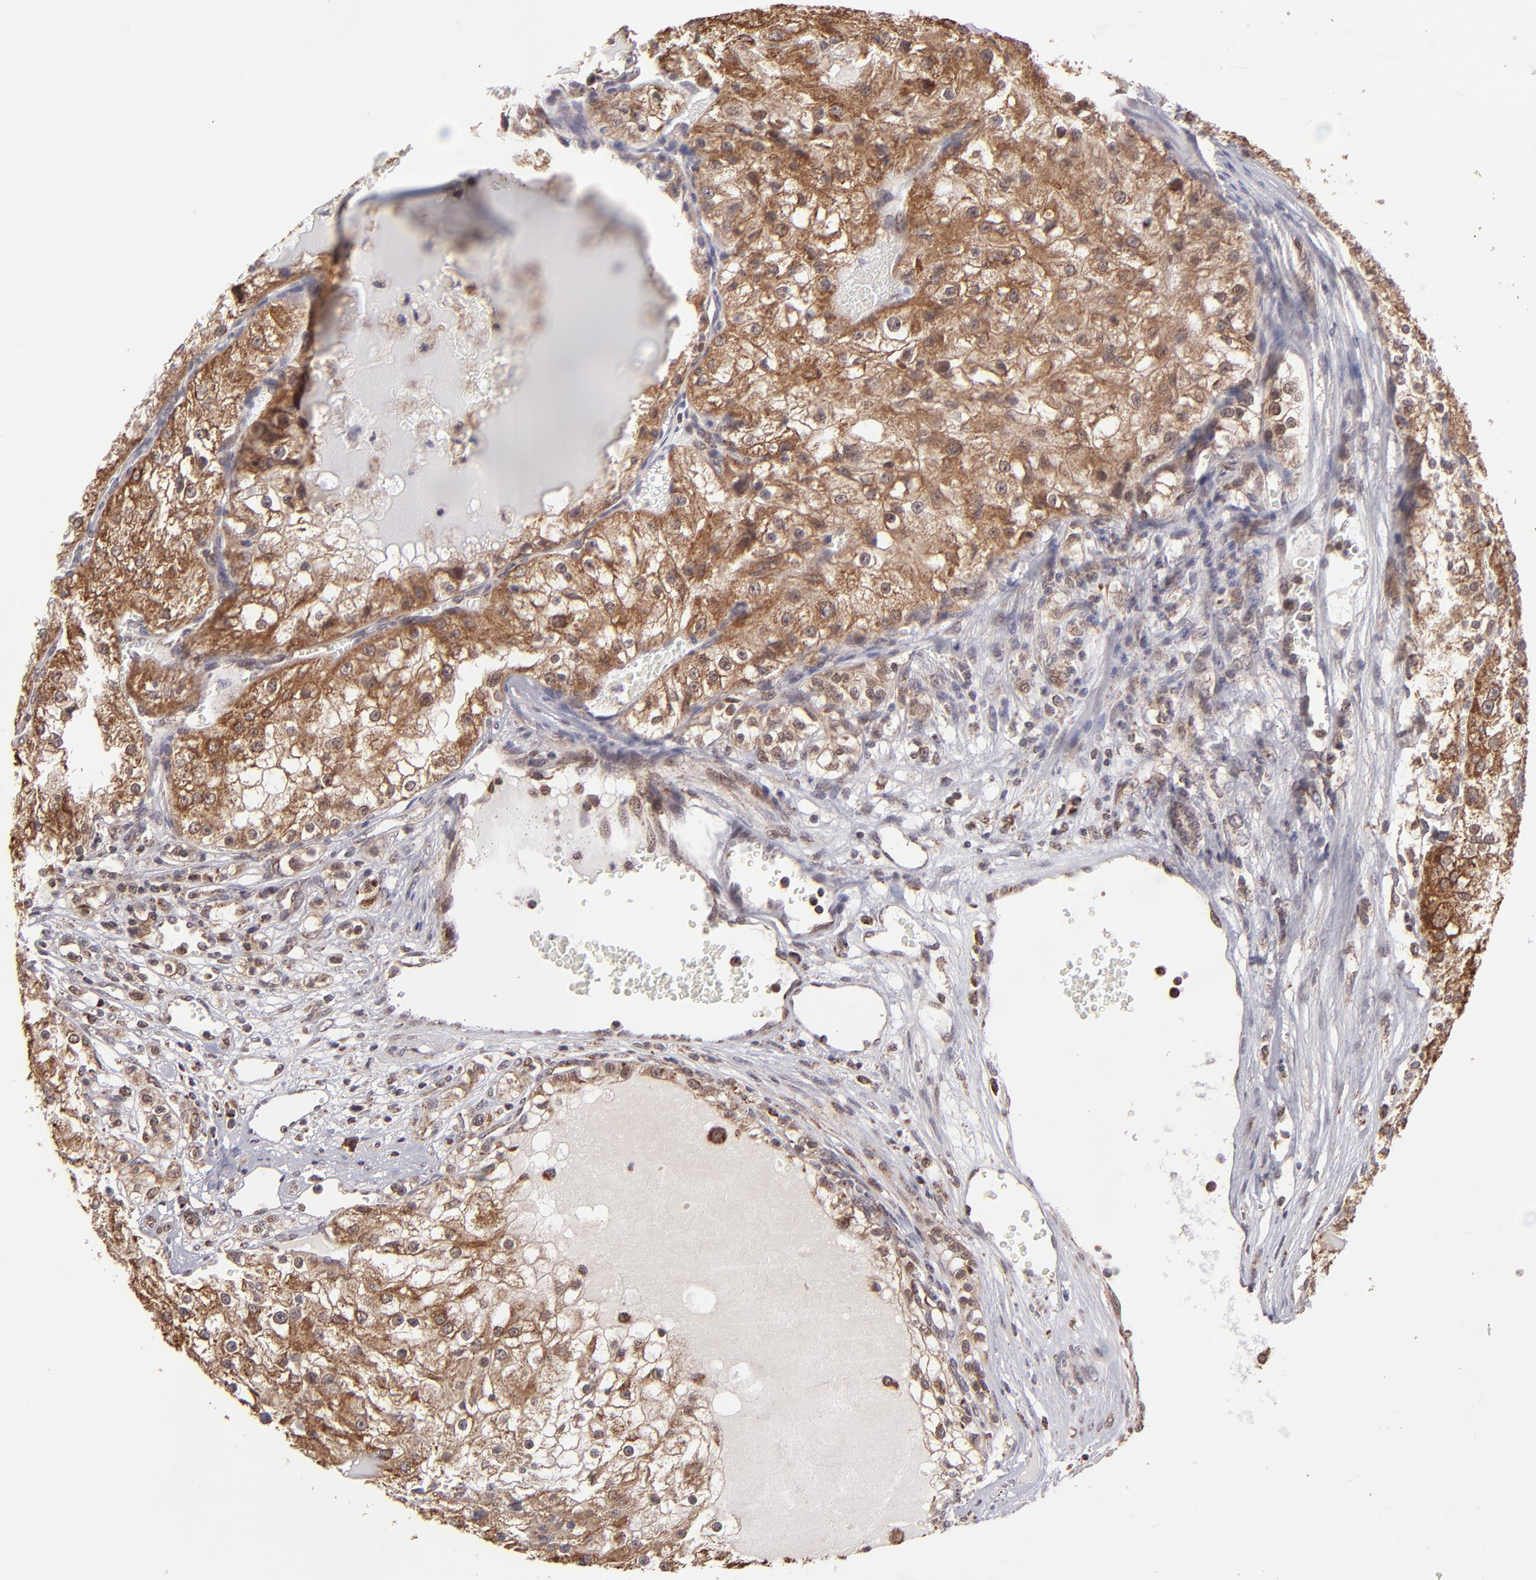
{"staining": {"intensity": "moderate", "quantity": ">75%", "location": "cytoplasmic/membranous,nuclear"}, "tissue": "renal cancer", "cell_type": "Tumor cells", "image_type": "cancer", "snomed": [{"axis": "morphology", "description": "Adenocarcinoma, NOS"}, {"axis": "topography", "description": "Kidney"}], "caption": "Renal adenocarcinoma tissue shows moderate cytoplasmic/membranous and nuclear staining in about >75% of tumor cells", "gene": "SLC15A1", "patient": {"sex": "female", "age": 74}}